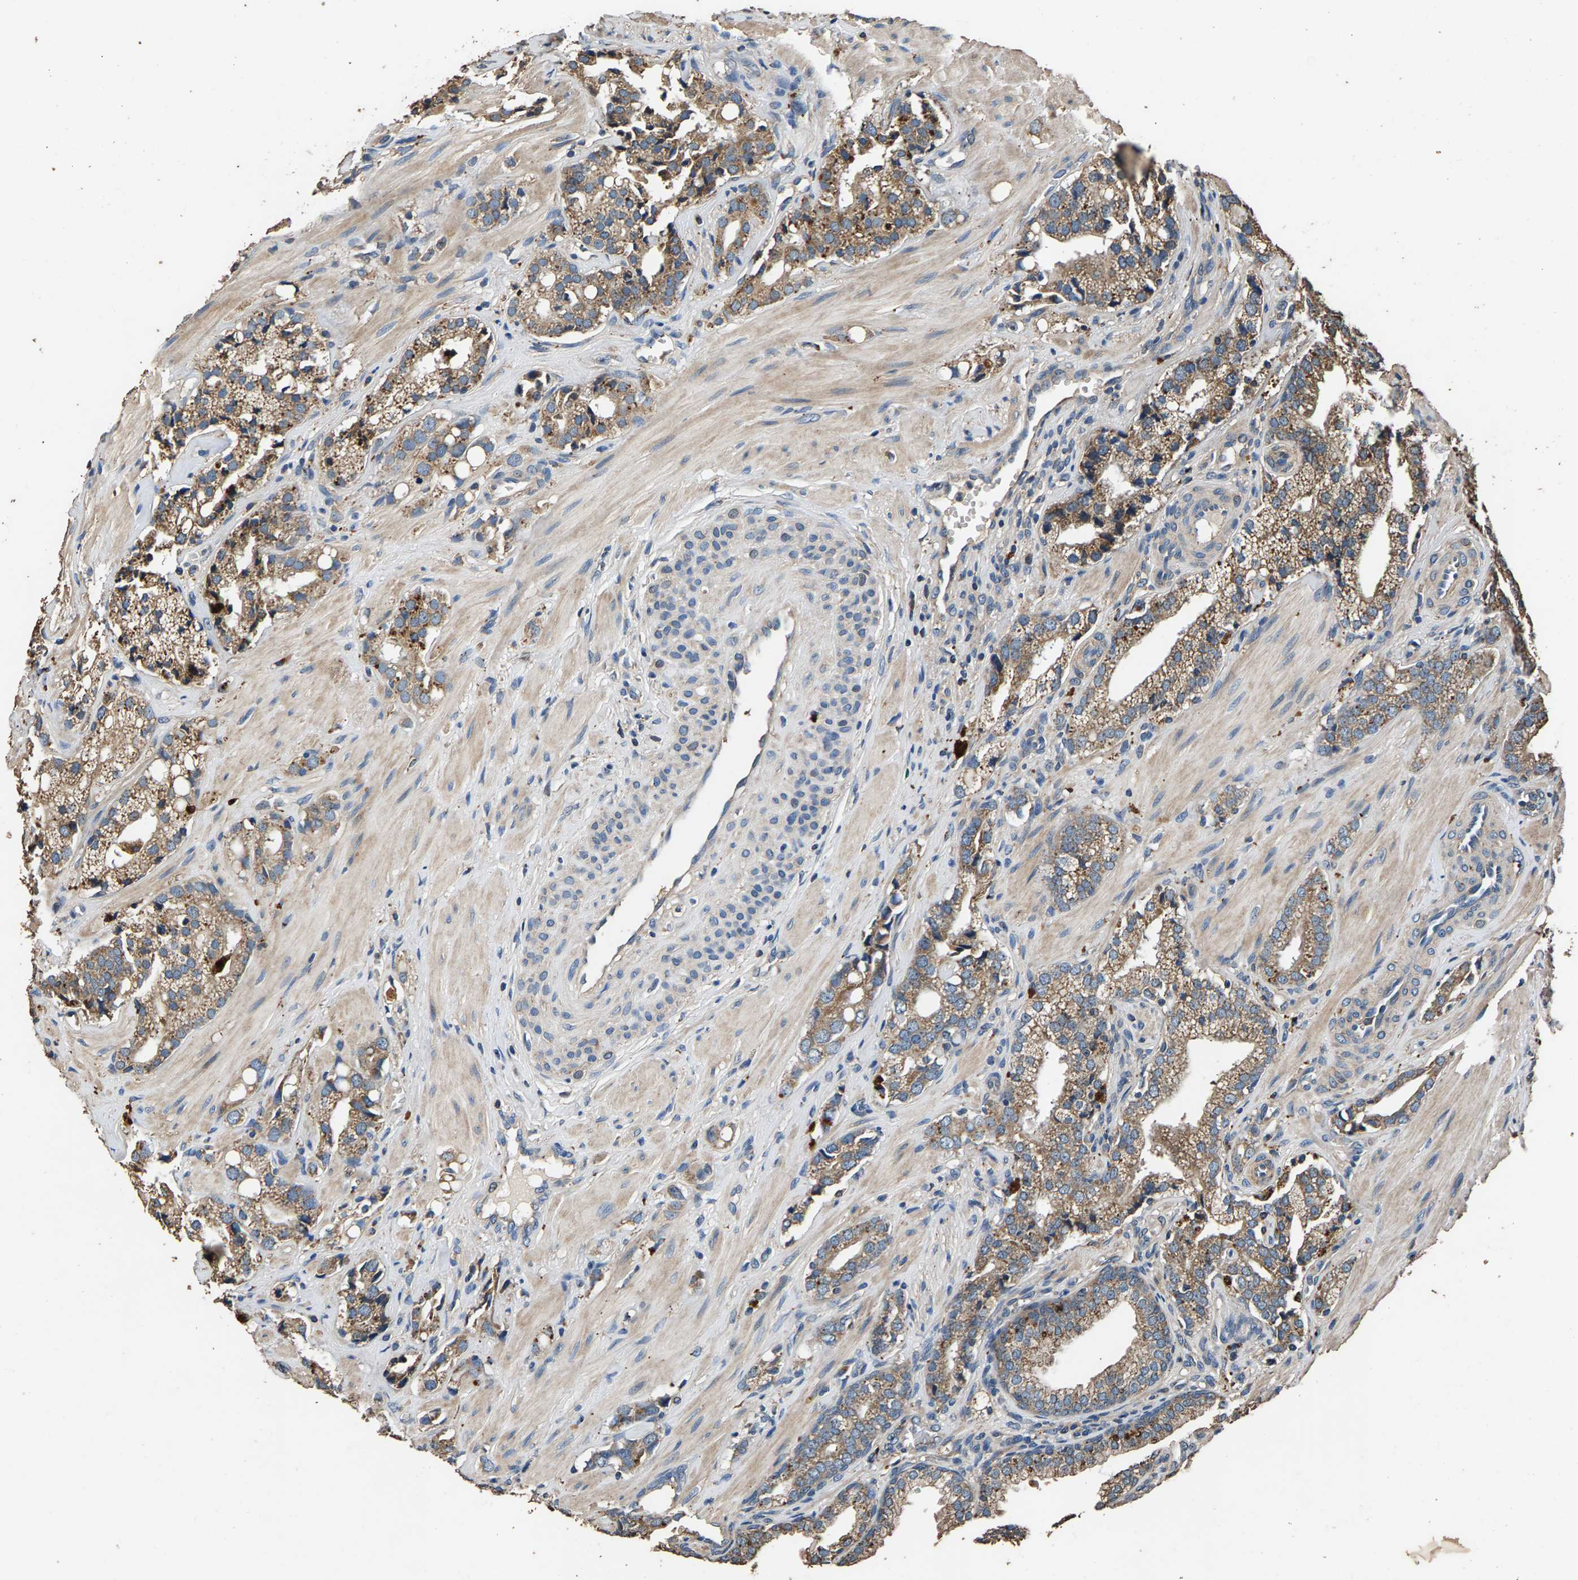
{"staining": {"intensity": "weak", "quantity": ">75%", "location": "cytoplasmic/membranous"}, "tissue": "prostate cancer", "cell_type": "Tumor cells", "image_type": "cancer", "snomed": [{"axis": "morphology", "description": "Adenocarcinoma, High grade"}, {"axis": "topography", "description": "Prostate"}], "caption": "Adenocarcinoma (high-grade) (prostate) was stained to show a protein in brown. There is low levels of weak cytoplasmic/membranous positivity in approximately >75% of tumor cells.", "gene": "MRPL27", "patient": {"sex": "male", "age": 52}}